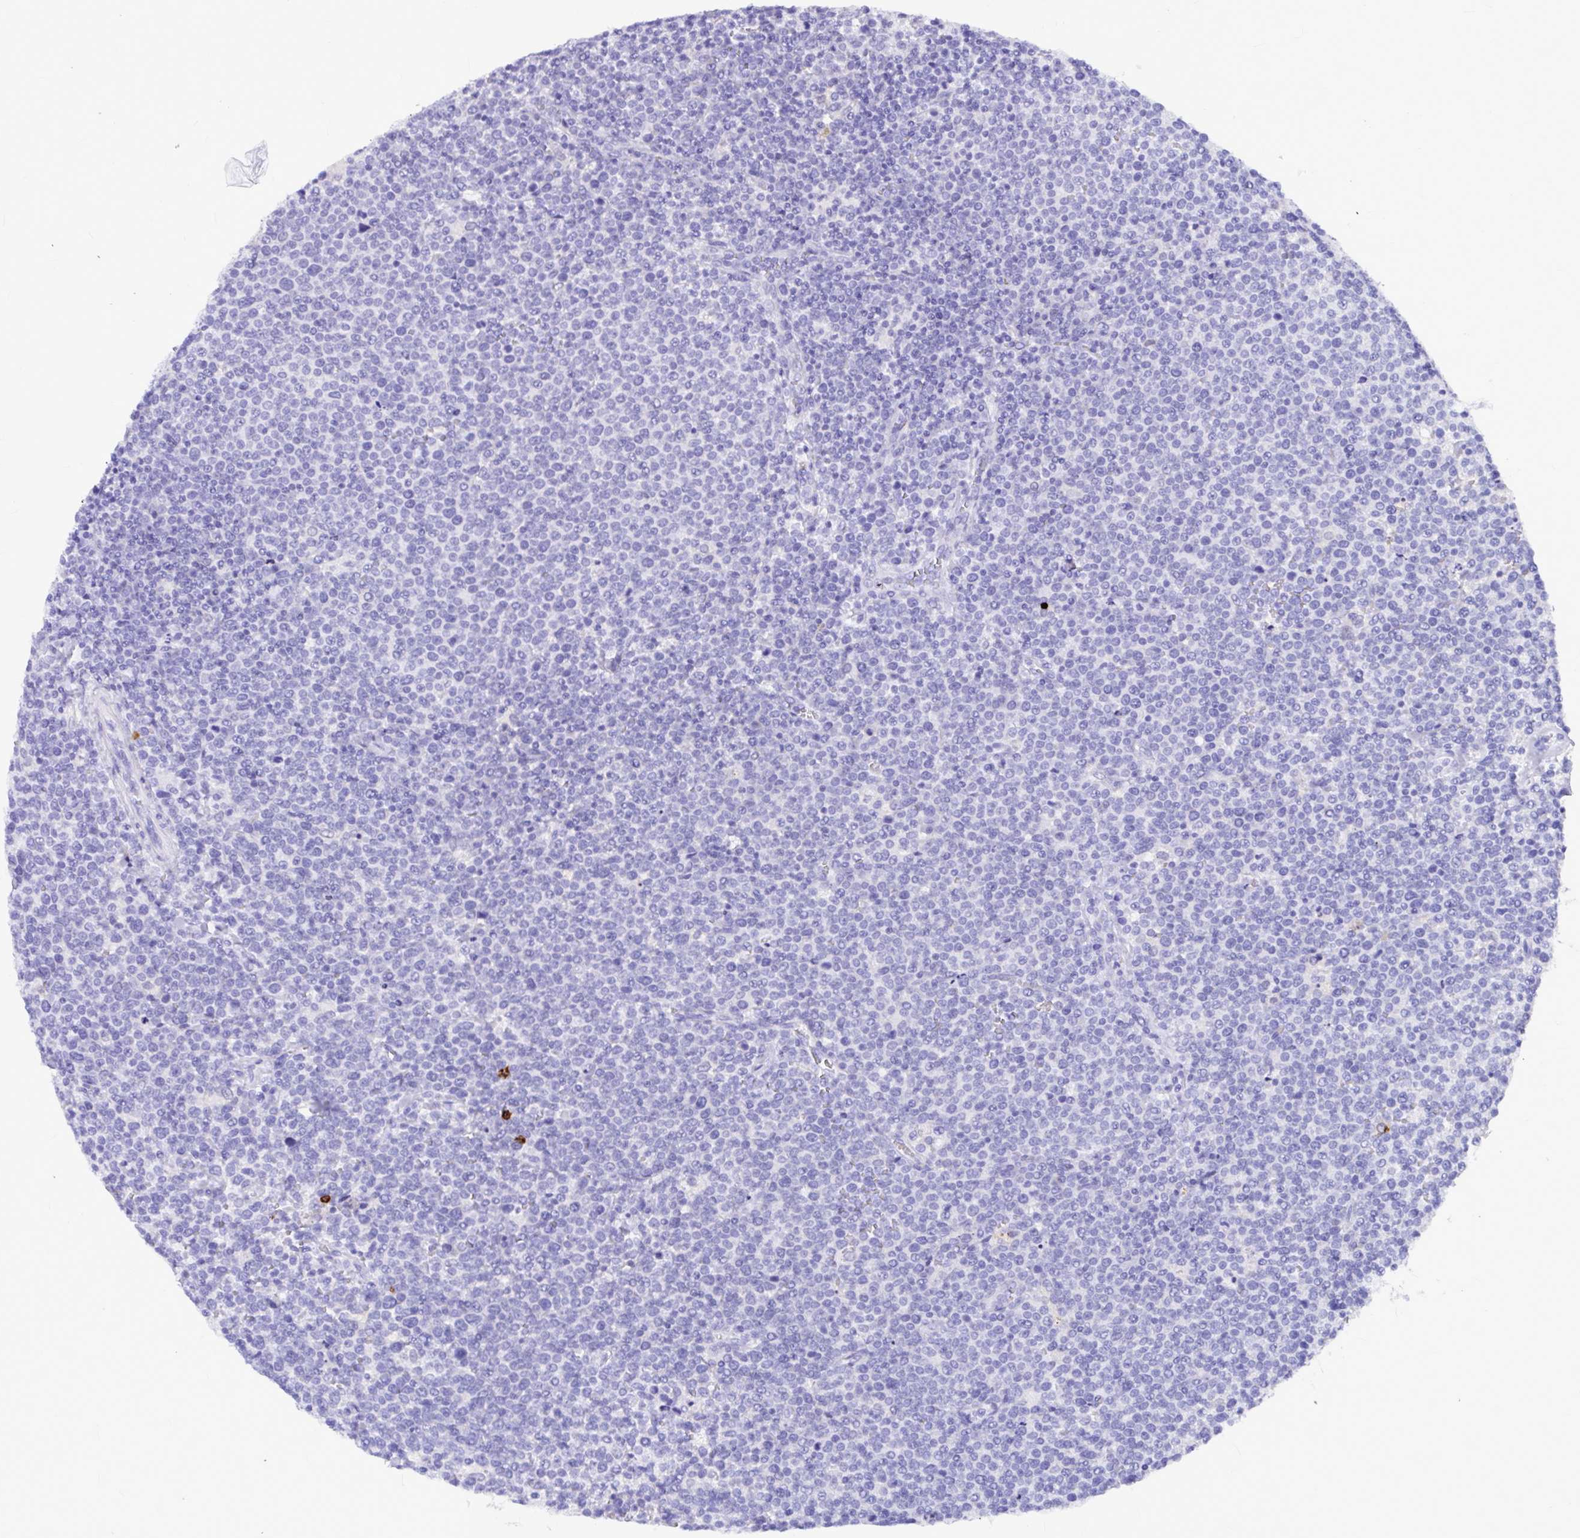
{"staining": {"intensity": "negative", "quantity": "none", "location": "none"}, "tissue": "lymphoma", "cell_type": "Tumor cells", "image_type": "cancer", "snomed": [{"axis": "morphology", "description": "Malignant lymphoma, non-Hodgkin's type, High grade"}, {"axis": "topography", "description": "Lymph node"}], "caption": "Malignant lymphoma, non-Hodgkin's type (high-grade) was stained to show a protein in brown. There is no significant staining in tumor cells.", "gene": "CLEC1B", "patient": {"sex": "male", "age": 61}}